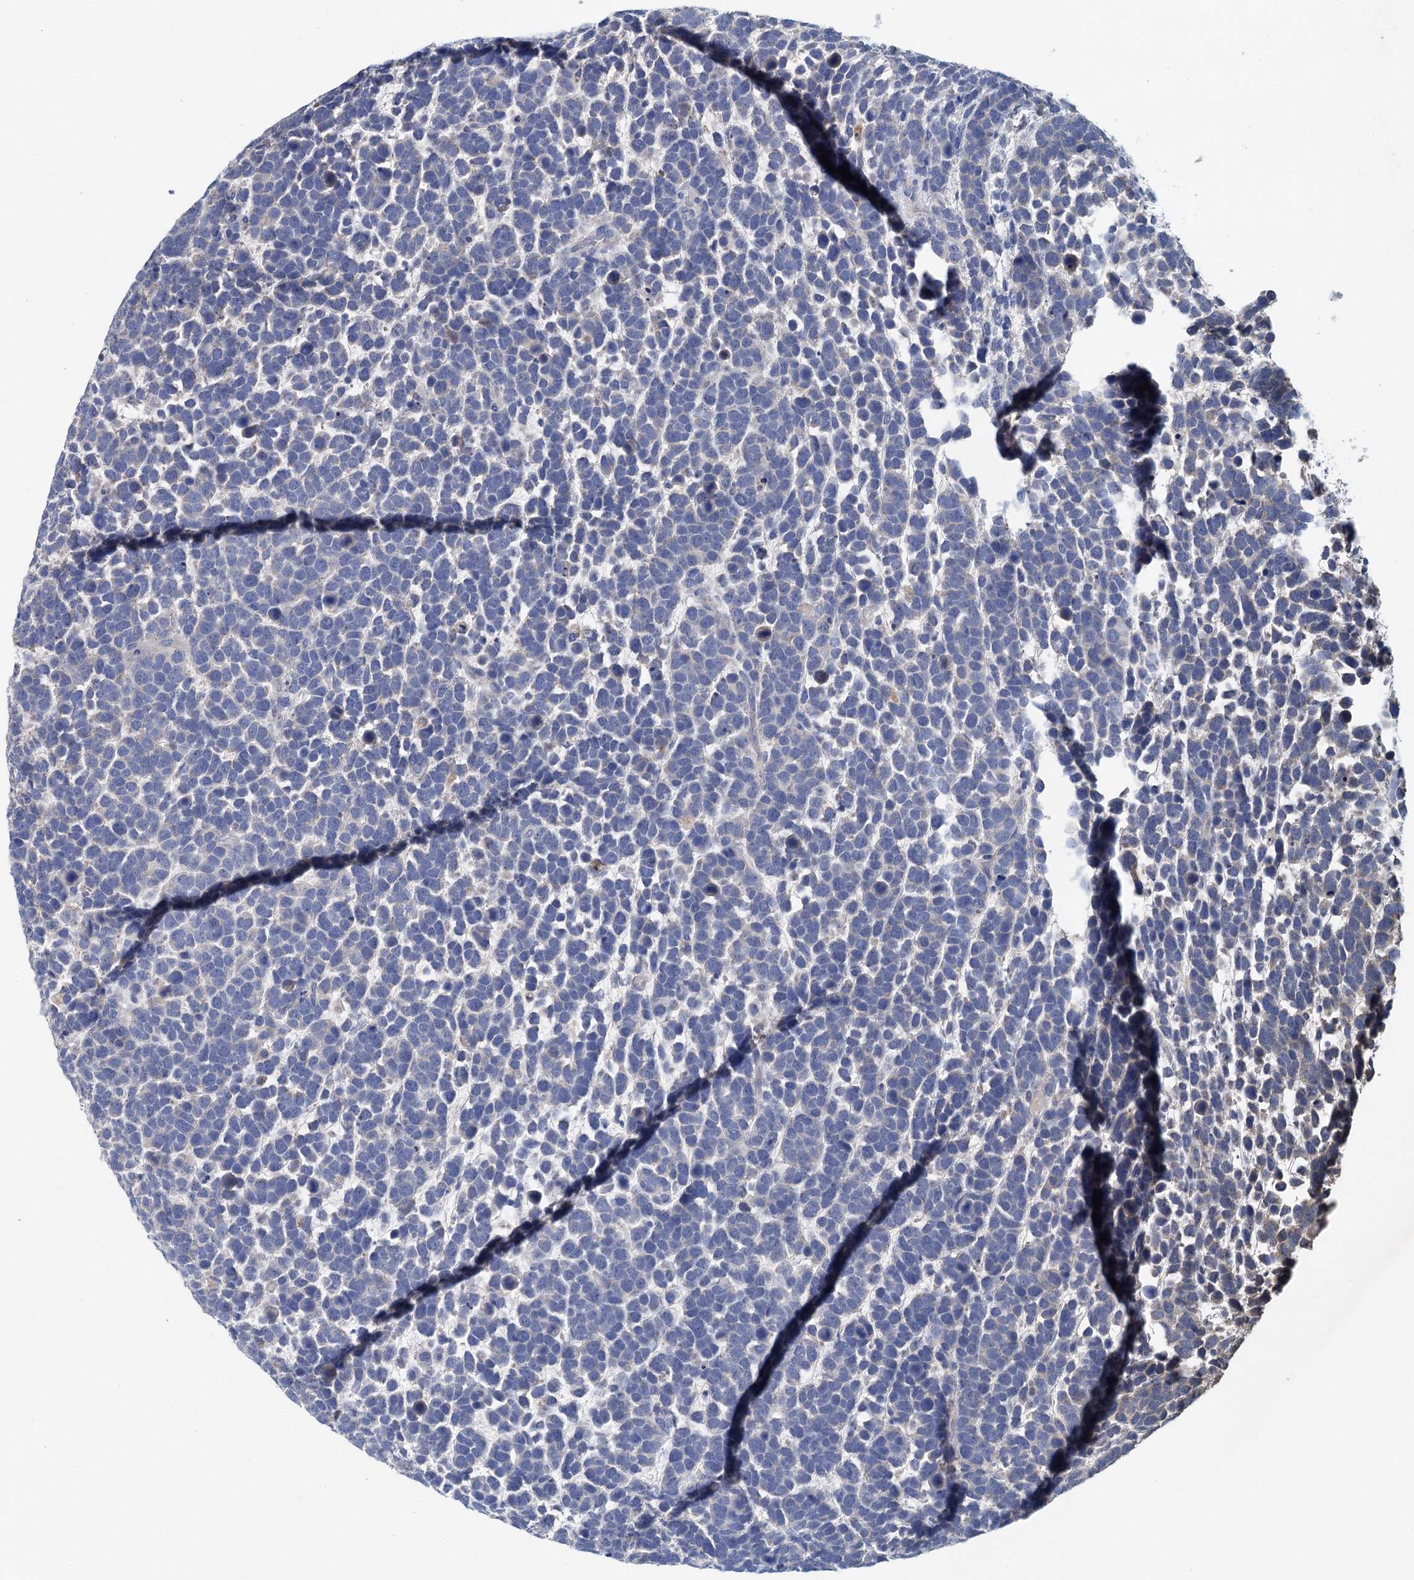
{"staining": {"intensity": "negative", "quantity": "none", "location": "none"}, "tissue": "urothelial cancer", "cell_type": "Tumor cells", "image_type": "cancer", "snomed": [{"axis": "morphology", "description": "Urothelial carcinoma, High grade"}, {"axis": "topography", "description": "Urinary bladder"}], "caption": "There is no significant expression in tumor cells of urothelial cancer.", "gene": "ANKRD16", "patient": {"sex": "female", "age": 82}}